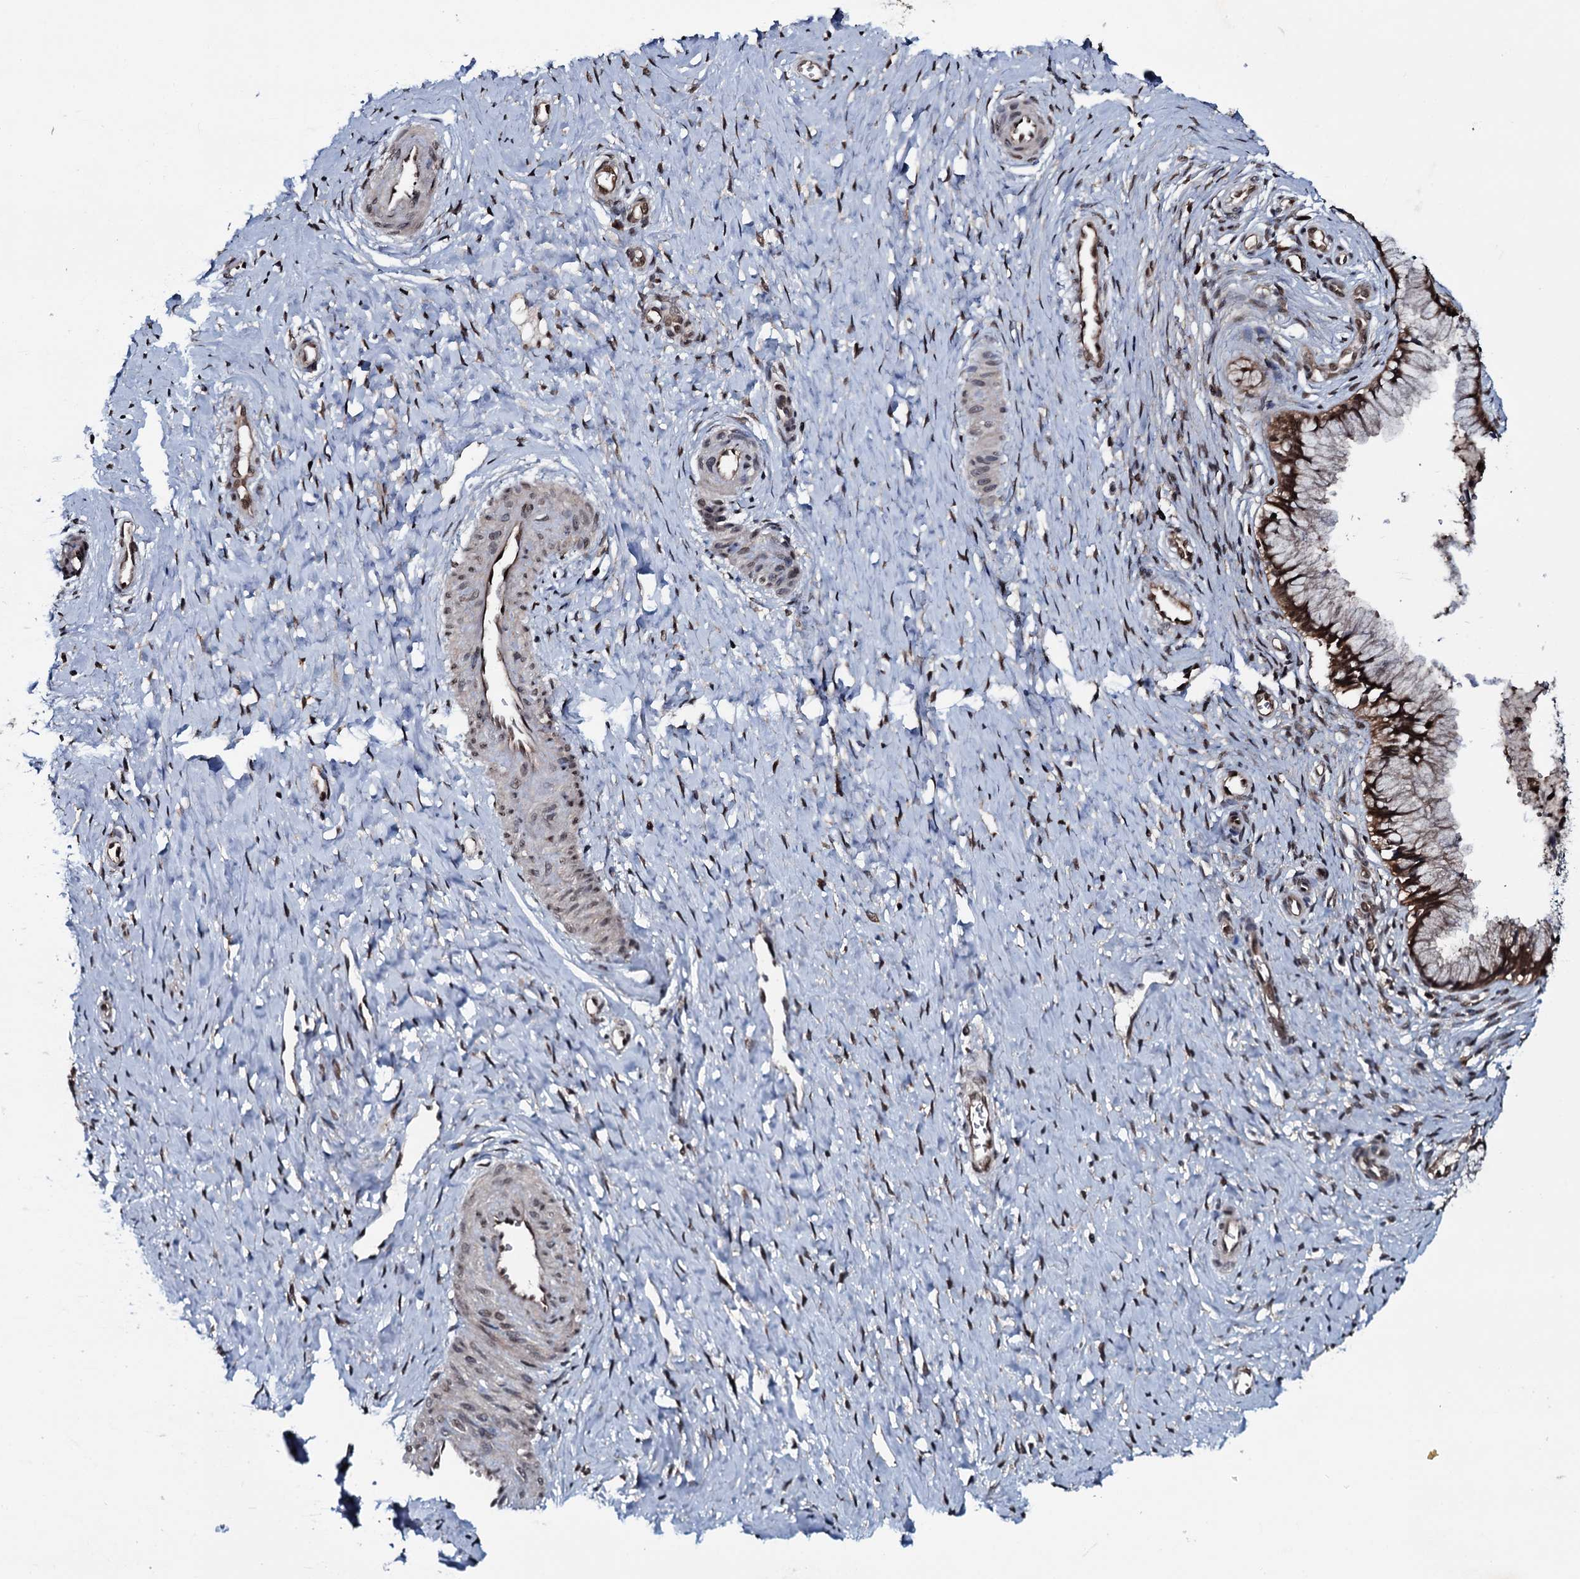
{"staining": {"intensity": "strong", "quantity": ">75%", "location": "cytoplasmic/membranous,nuclear"}, "tissue": "cervix", "cell_type": "Glandular cells", "image_type": "normal", "snomed": [{"axis": "morphology", "description": "Normal tissue, NOS"}, {"axis": "topography", "description": "Cervix"}], "caption": "Strong cytoplasmic/membranous,nuclear staining is seen in about >75% of glandular cells in benign cervix.", "gene": "HDDC3", "patient": {"sex": "female", "age": 36}}